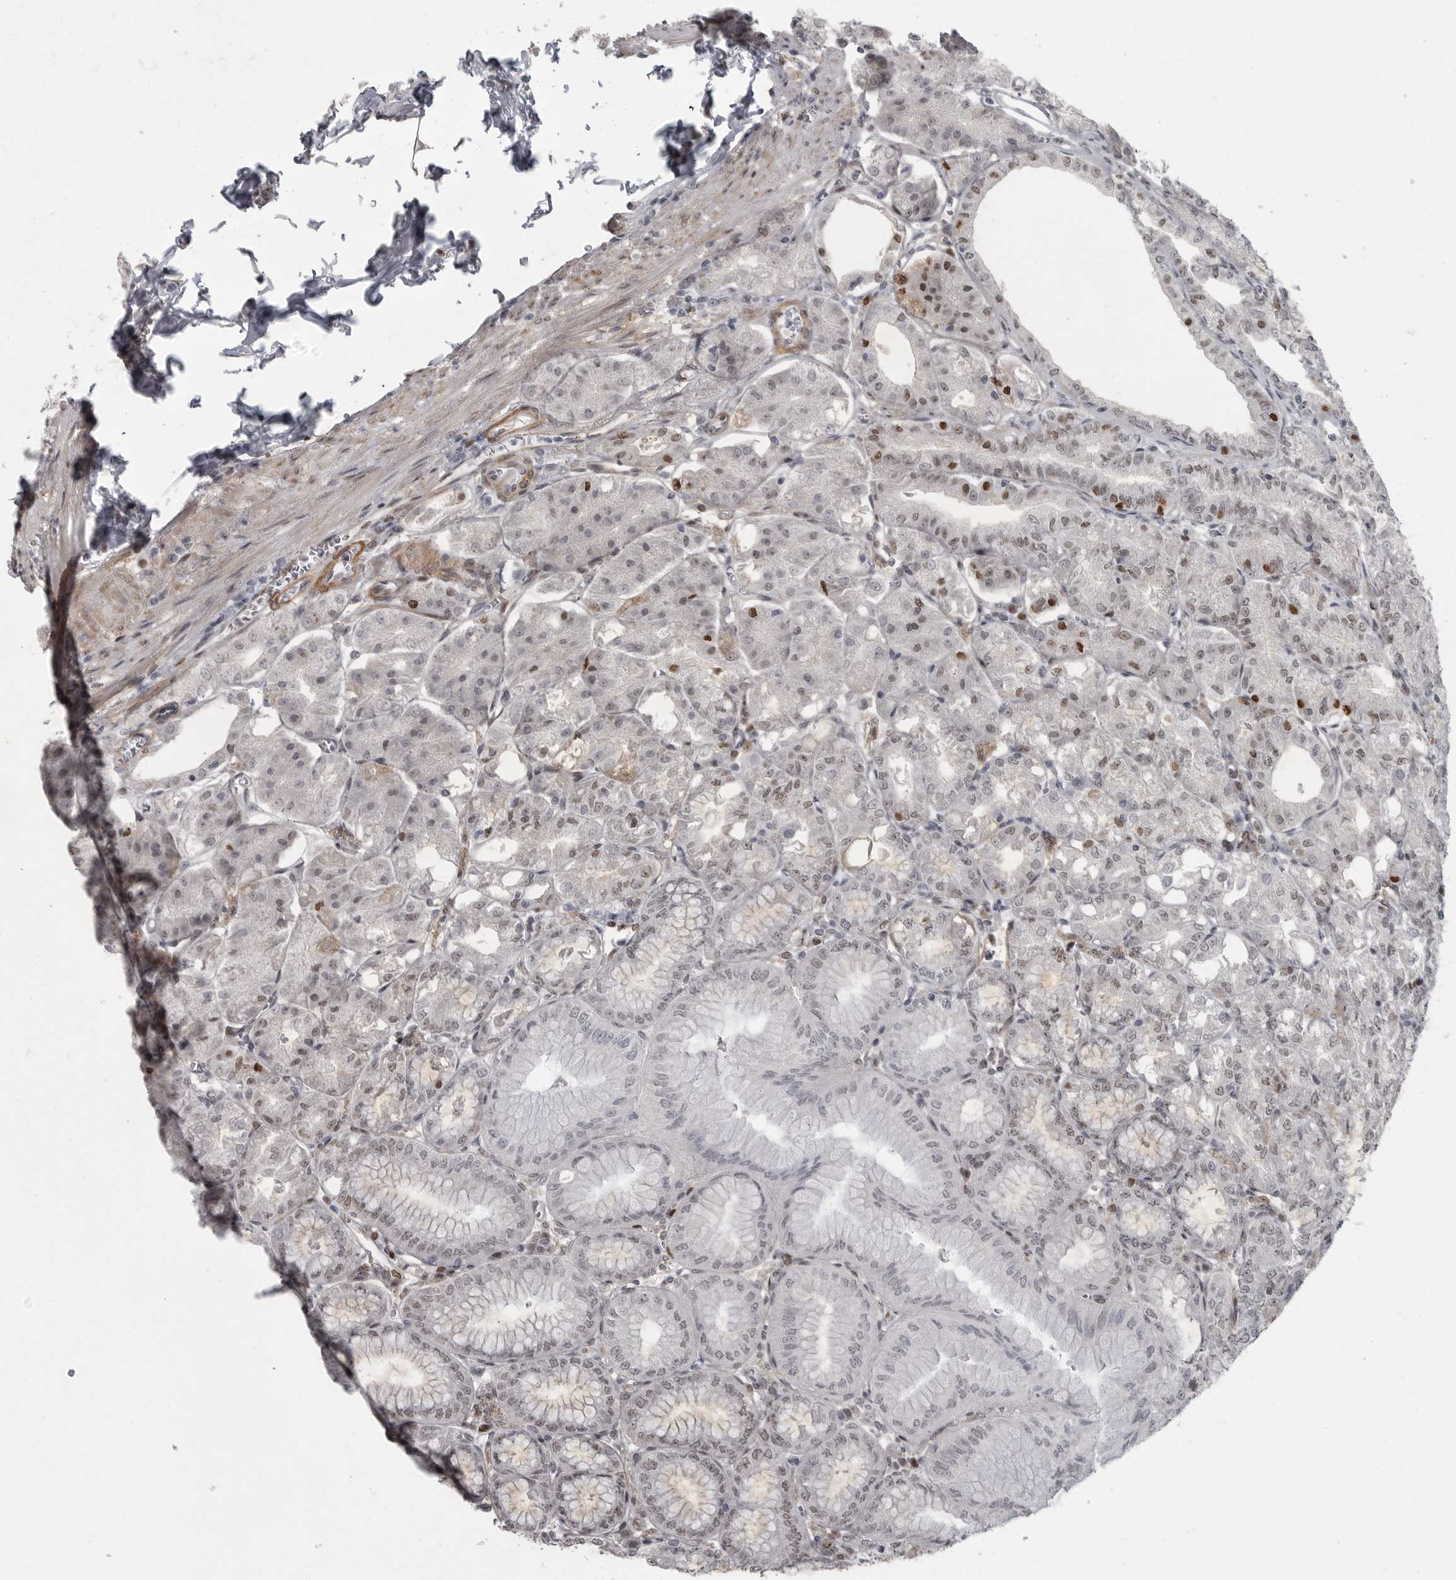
{"staining": {"intensity": "moderate", "quantity": "25%-75%", "location": "nuclear"}, "tissue": "stomach", "cell_type": "Glandular cells", "image_type": "normal", "snomed": [{"axis": "morphology", "description": "Normal tissue, NOS"}, {"axis": "topography", "description": "Stomach, lower"}], "caption": "Stomach stained for a protein (brown) exhibits moderate nuclear positive staining in approximately 25%-75% of glandular cells.", "gene": "HMGN3", "patient": {"sex": "male", "age": 71}}